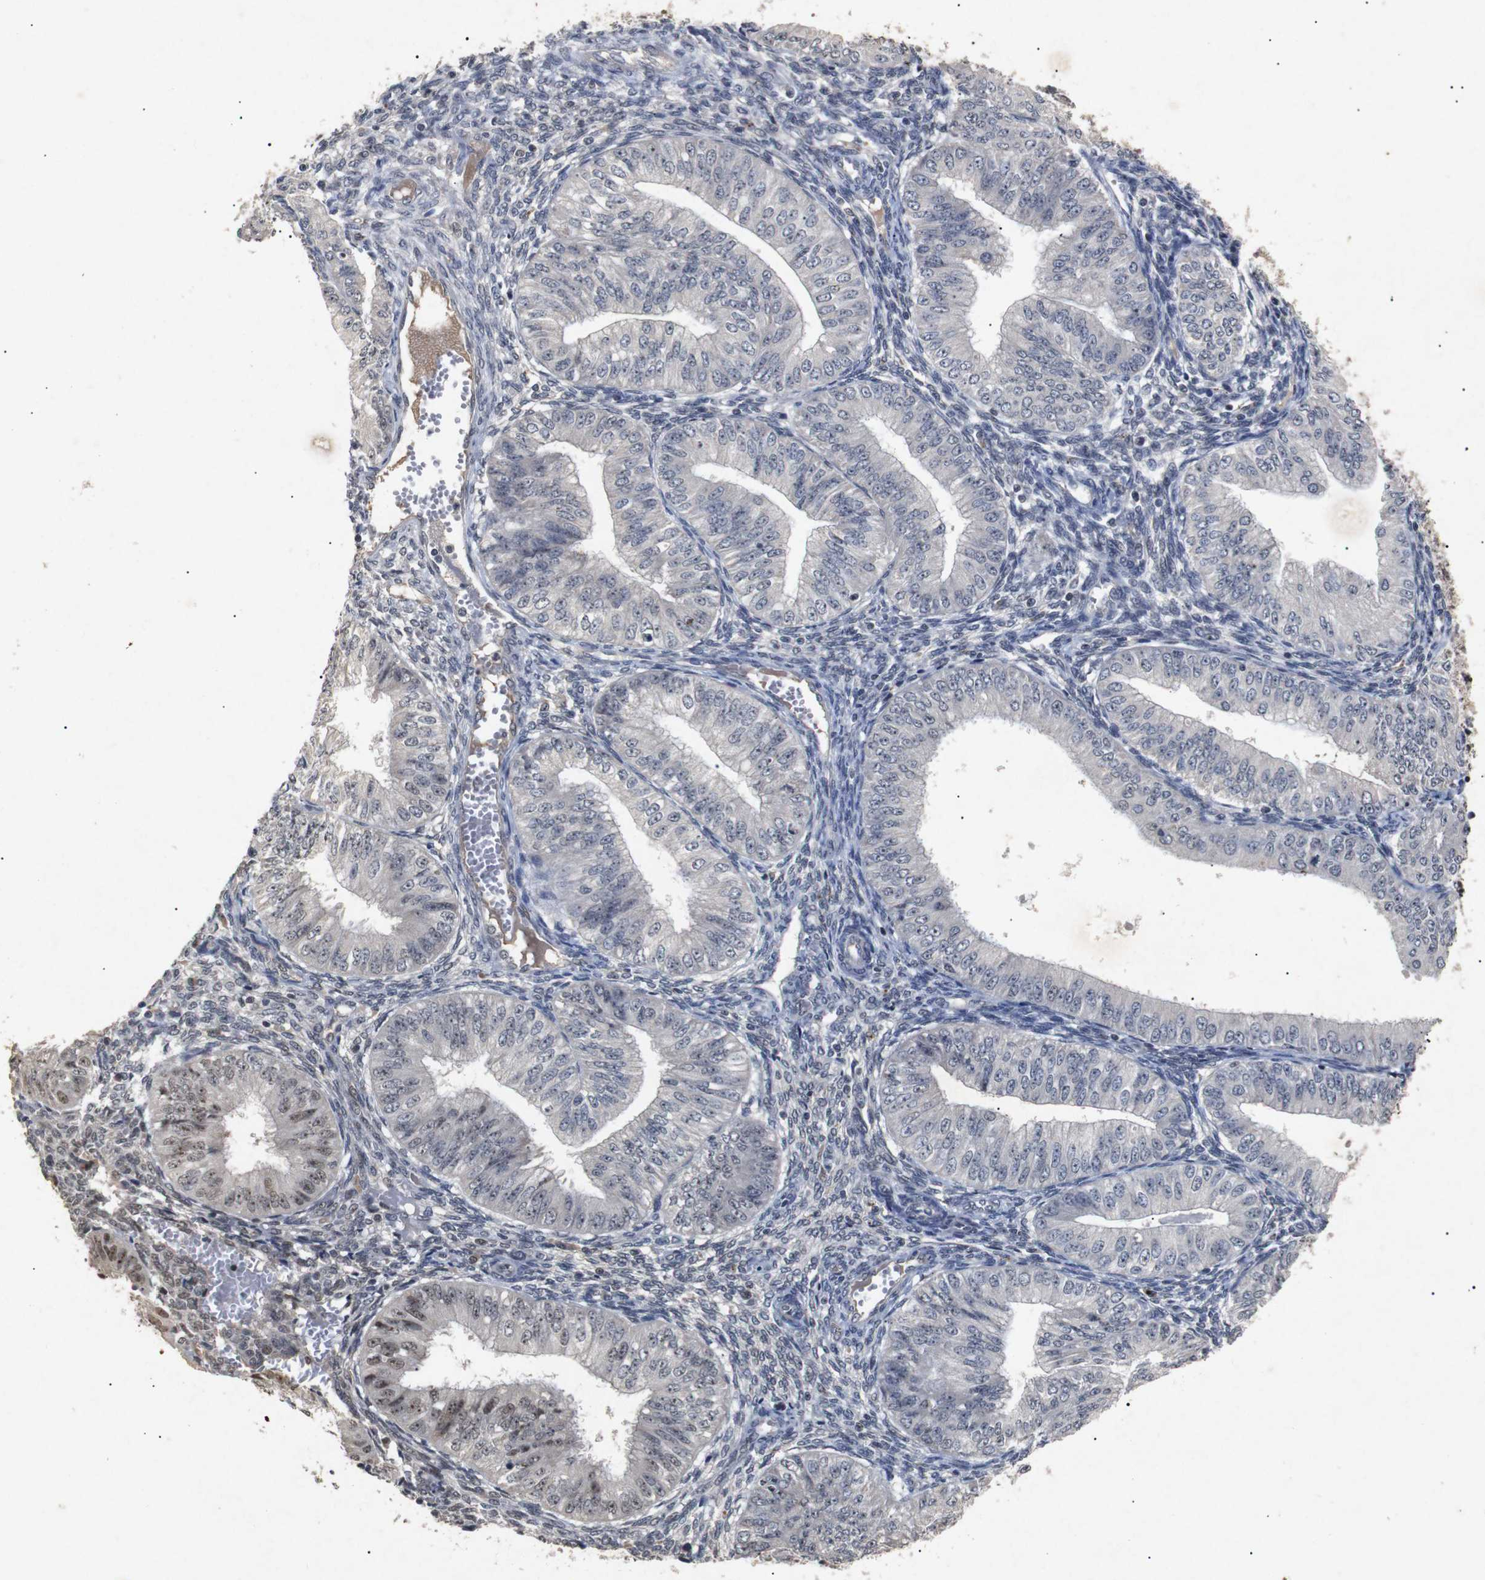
{"staining": {"intensity": "moderate", "quantity": "<25%", "location": "nuclear"}, "tissue": "endometrial cancer", "cell_type": "Tumor cells", "image_type": "cancer", "snomed": [{"axis": "morphology", "description": "Normal tissue, NOS"}, {"axis": "morphology", "description": "Adenocarcinoma, NOS"}, {"axis": "topography", "description": "Endometrium"}], "caption": "The image reveals immunohistochemical staining of endometrial adenocarcinoma. There is moderate nuclear positivity is present in approximately <25% of tumor cells.", "gene": "PARN", "patient": {"sex": "female", "age": 53}}